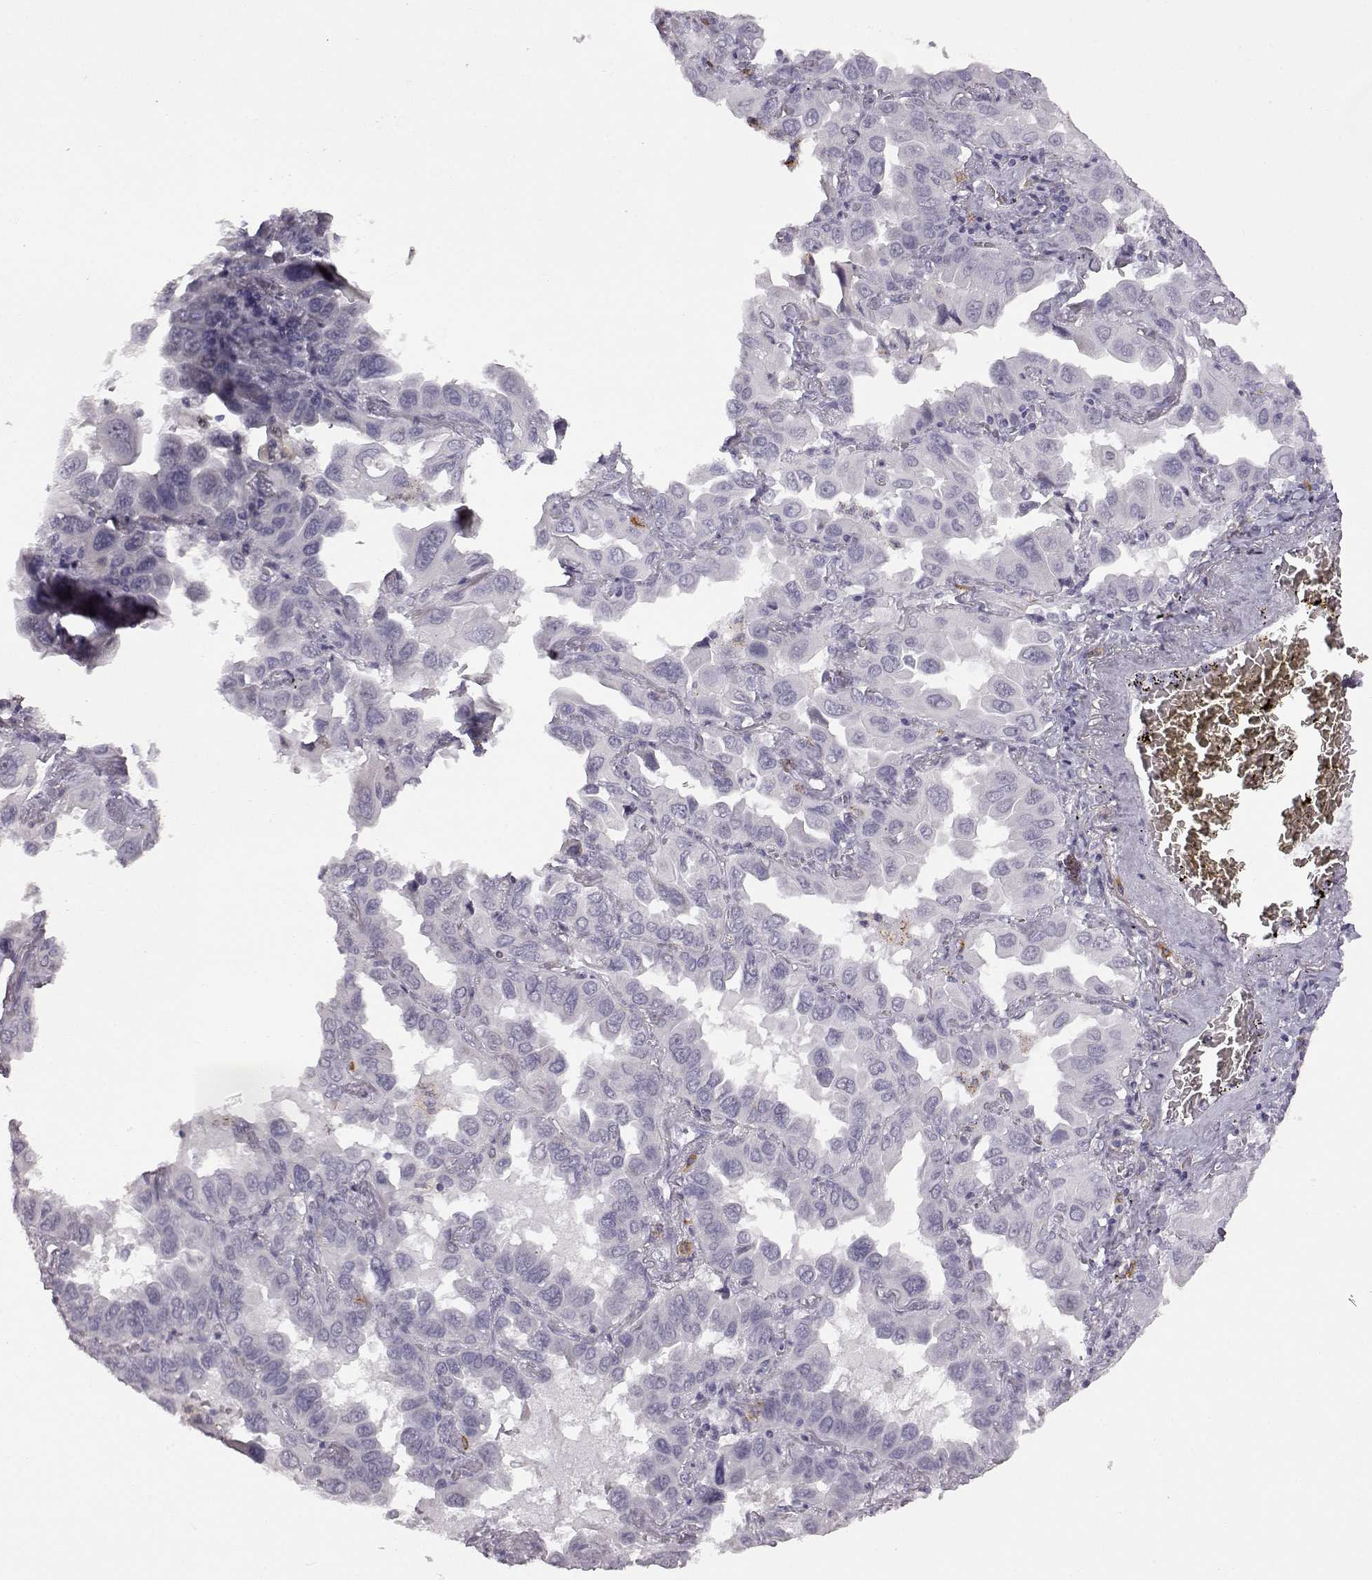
{"staining": {"intensity": "negative", "quantity": "none", "location": "none"}, "tissue": "lung cancer", "cell_type": "Tumor cells", "image_type": "cancer", "snomed": [{"axis": "morphology", "description": "Adenocarcinoma, NOS"}, {"axis": "topography", "description": "Lung"}], "caption": "A histopathology image of human adenocarcinoma (lung) is negative for staining in tumor cells.", "gene": "VGF", "patient": {"sex": "male", "age": 64}}